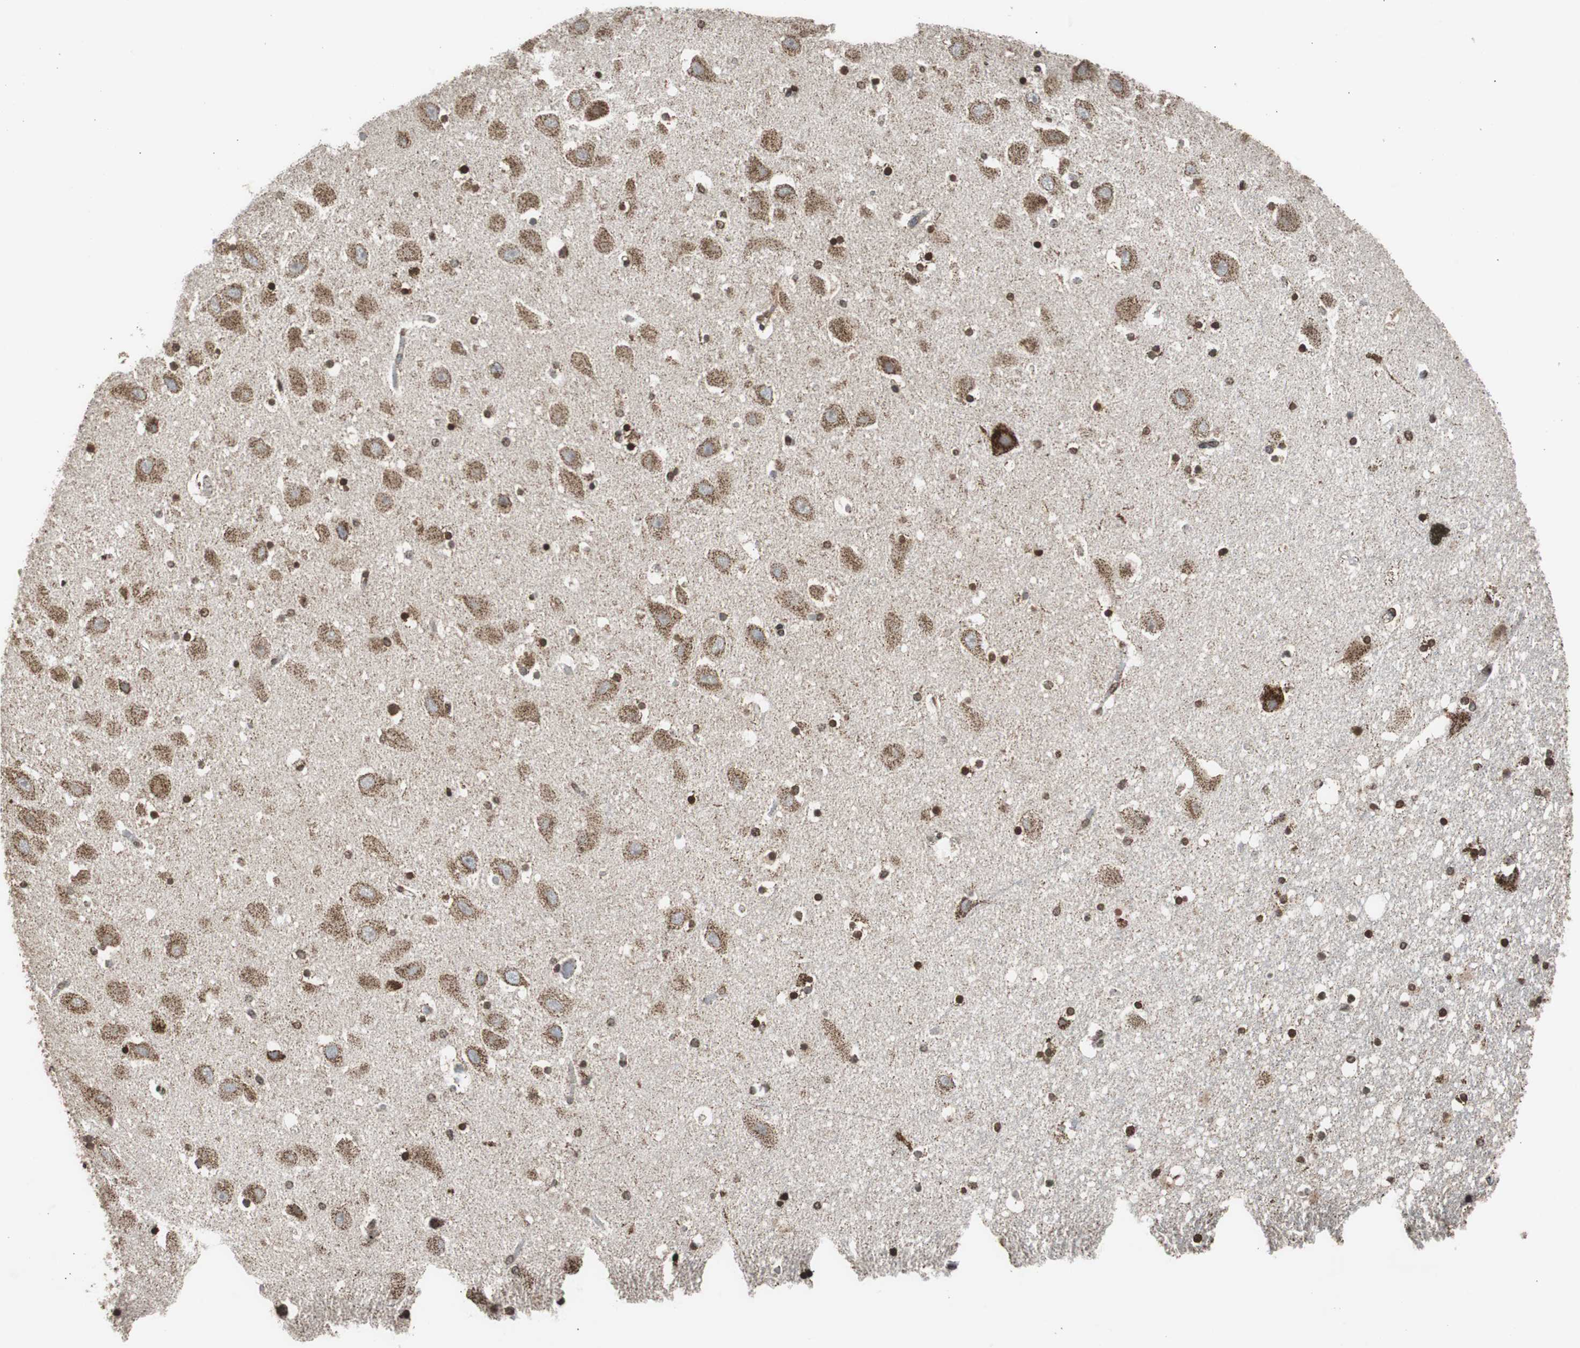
{"staining": {"intensity": "strong", "quantity": ">75%", "location": "cytoplasmic/membranous"}, "tissue": "hippocampus", "cell_type": "Glial cells", "image_type": "normal", "snomed": [{"axis": "morphology", "description": "Normal tissue, NOS"}, {"axis": "topography", "description": "Hippocampus"}], "caption": "Unremarkable hippocampus demonstrates strong cytoplasmic/membranous staining in approximately >75% of glial cells, visualized by immunohistochemistry.", "gene": "HSPA9", "patient": {"sex": "male", "age": 45}}